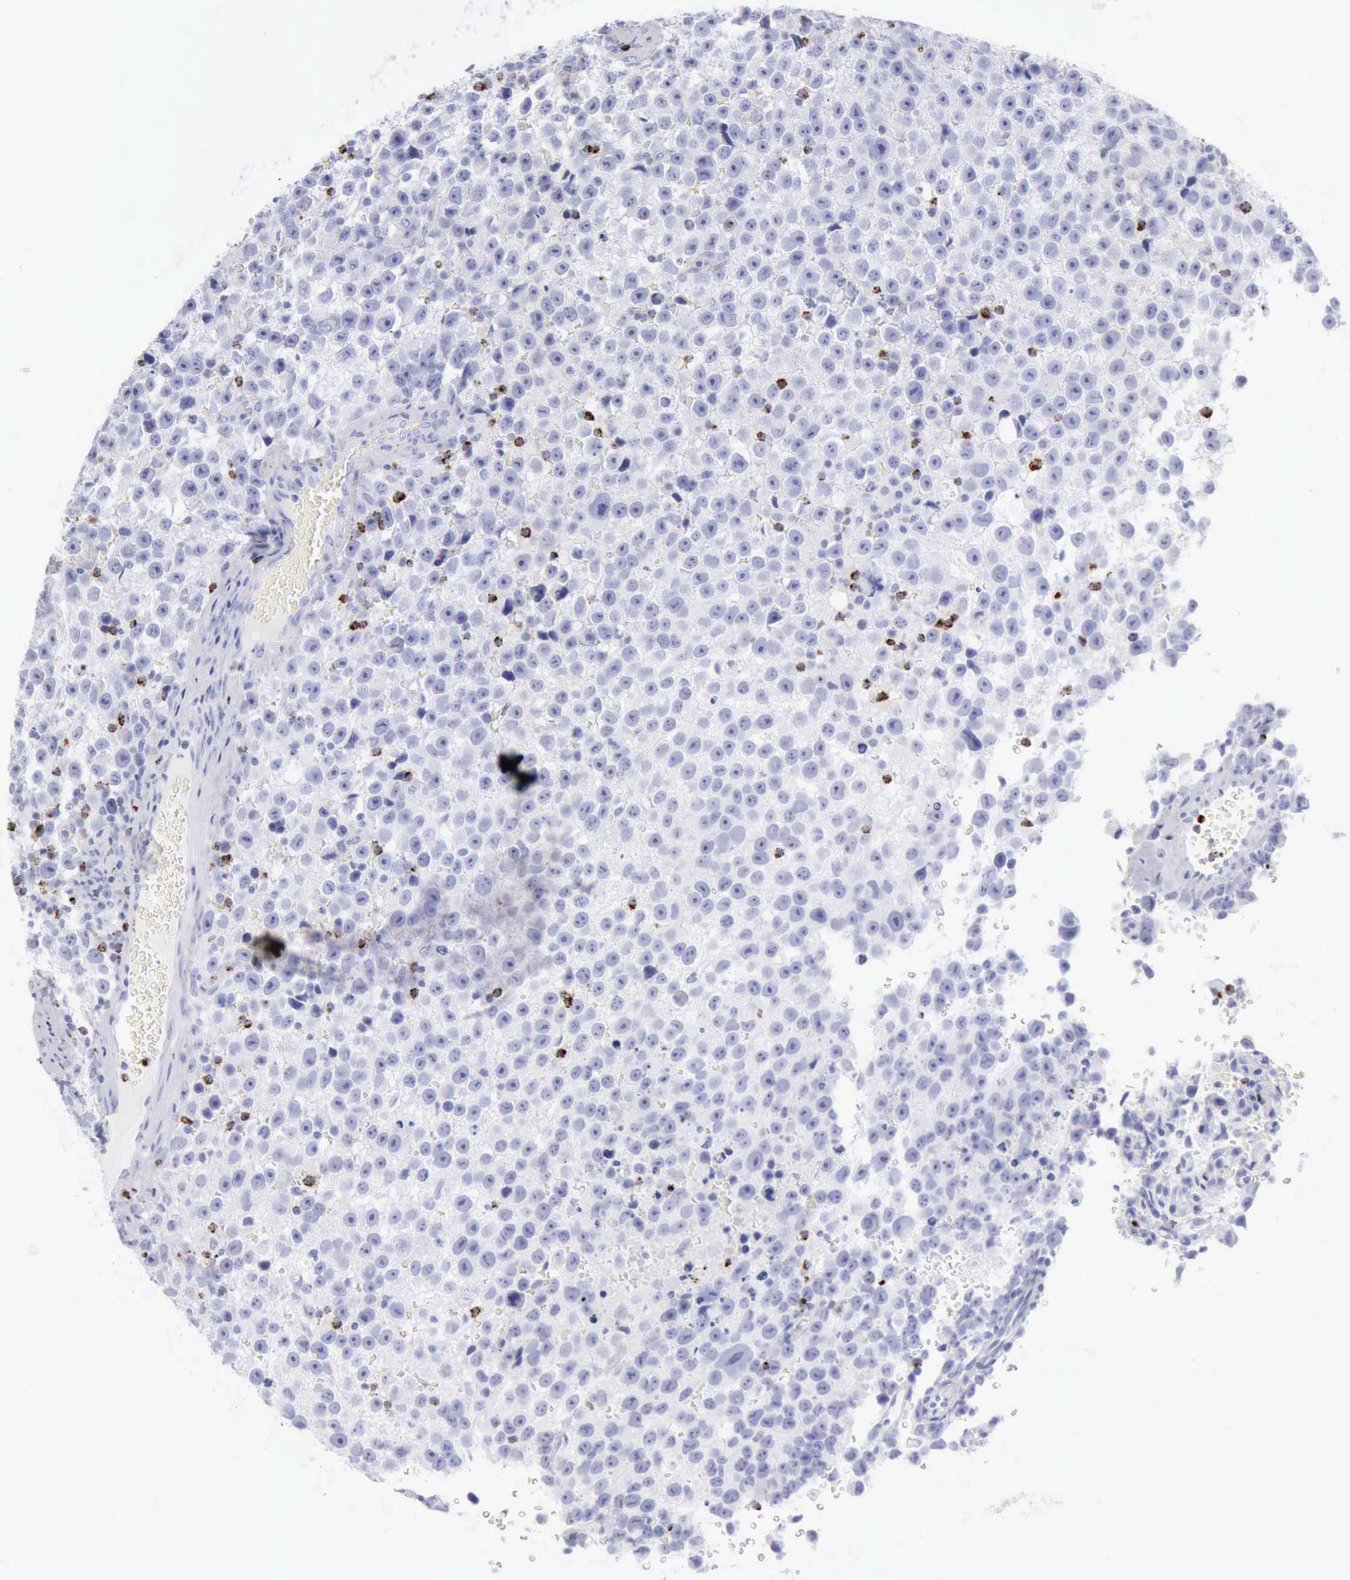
{"staining": {"intensity": "negative", "quantity": "none", "location": "none"}, "tissue": "testis cancer", "cell_type": "Tumor cells", "image_type": "cancer", "snomed": [{"axis": "morphology", "description": "Seminoma, NOS"}, {"axis": "topography", "description": "Testis"}], "caption": "Immunohistochemical staining of human testis cancer displays no significant expression in tumor cells.", "gene": "GZMB", "patient": {"sex": "male", "age": 33}}